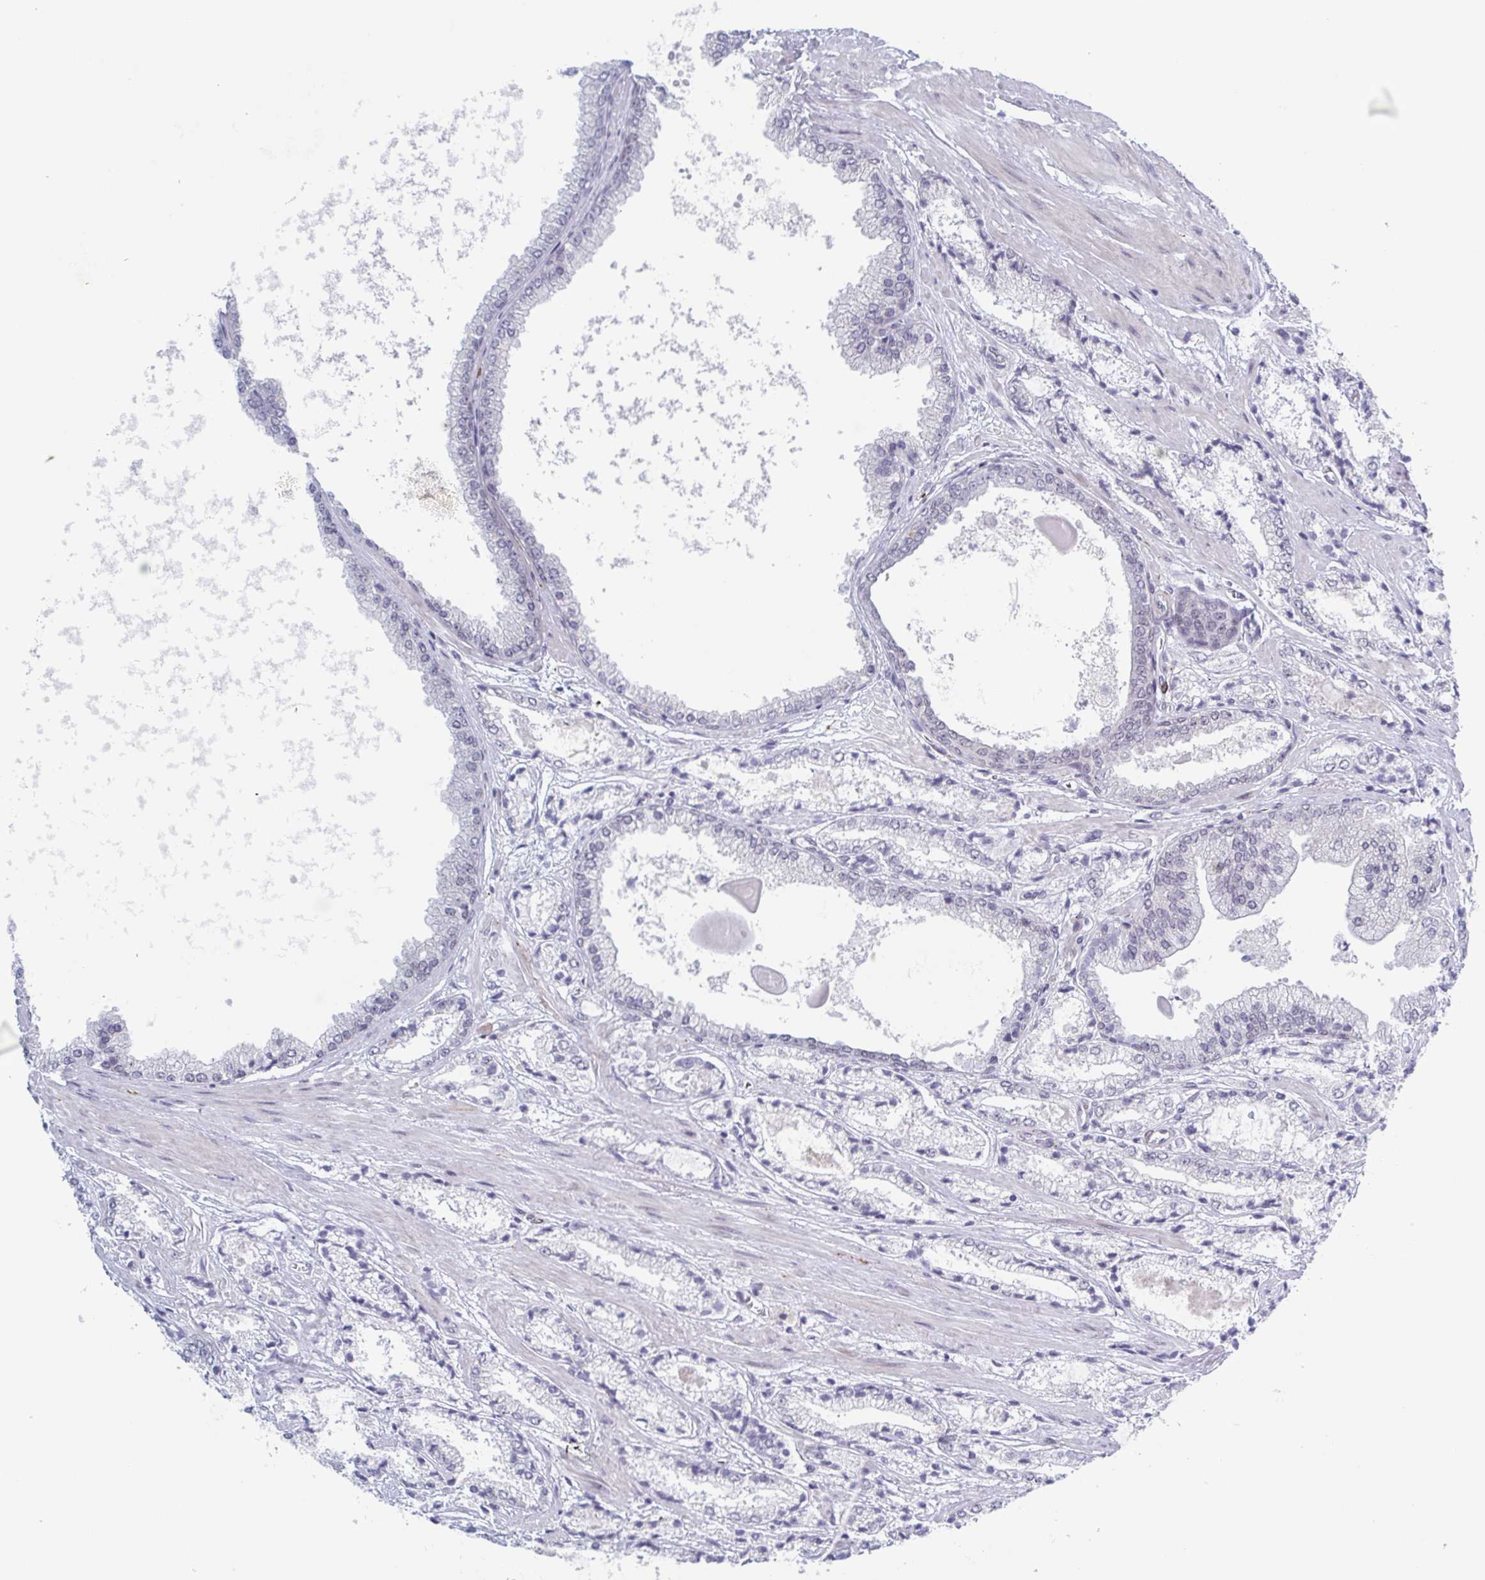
{"staining": {"intensity": "negative", "quantity": "none", "location": "none"}, "tissue": "prostate cancer", "cell_type": "Tumor cells", "image_type": "cancer", "snomed": [{"axis": "morphology", "description": "Adenocarcinoma, High grade"}, {"axis": "topography", "description": "Prostate"}], "caption": "High magnification brightfield microscopy of prostate cancer (high-grade adenocarcinoma) stained with DAB (brown) and counterstained with hematoxylin (blue): tumor cells show no significant staining.", "gene": "ZFP64", "patient": {"sex": "male", "age": 64}}